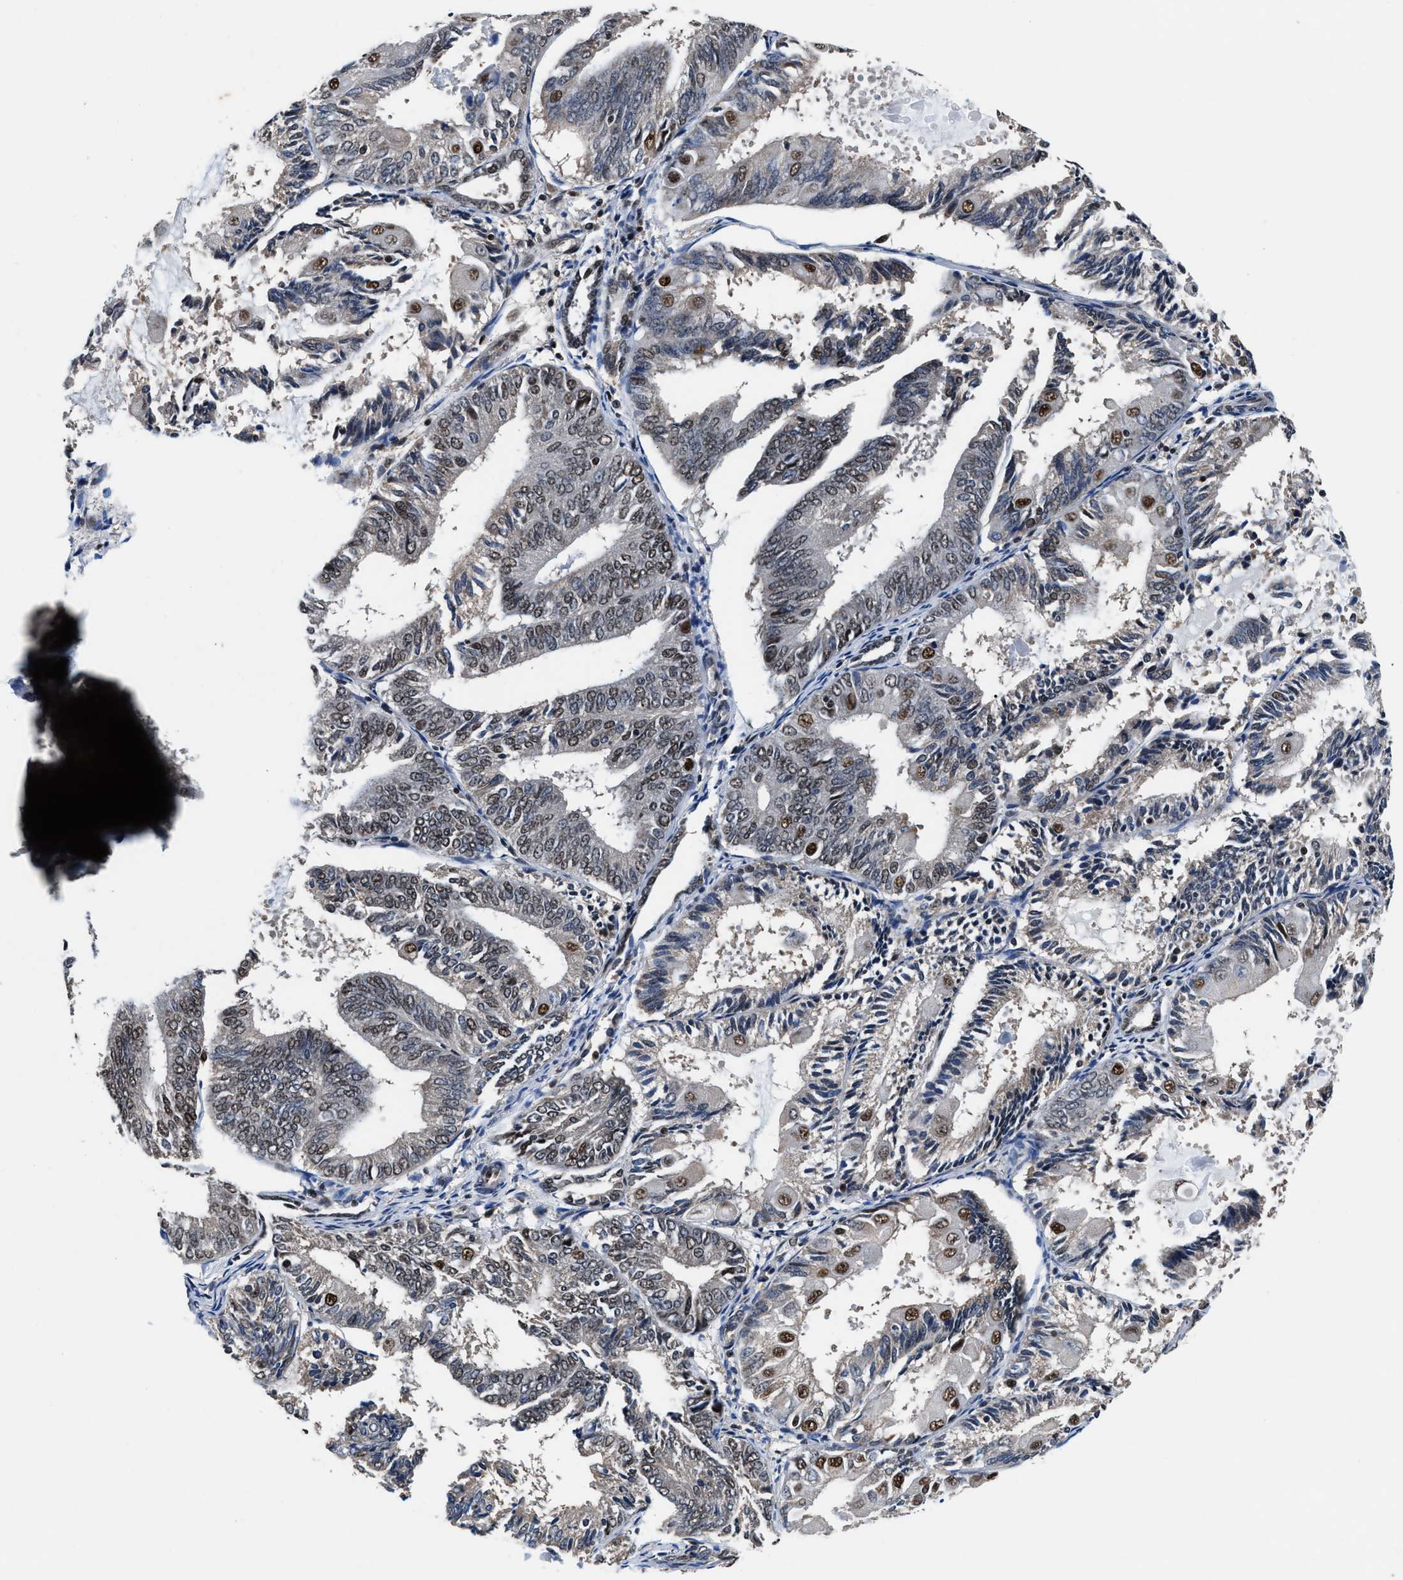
{"staining": {"intensity": "moderate", "quantity": "<25%", "location": "nuclear"}, "tissue": "endometrial cancer", "cell_type": "Tumor cells", "image_type": "cancer", "snomed": [{"axis": "morphology", "description": "Adenocarcinoma, NOS"}, {"axis": "topography", "description": "Endometrium"}], "caption": "Immunohistochemistry histopathology image of neoplastic tissue: human endometrial adenocarcinoma stained using immunohistochemistry shows low levels of moderate protein expression localized specifically in the nuclear of tumor cells, appearing as a nuclear brown color.", "gene": "USP16", "patient": {"sex": "female", "age": 81}}